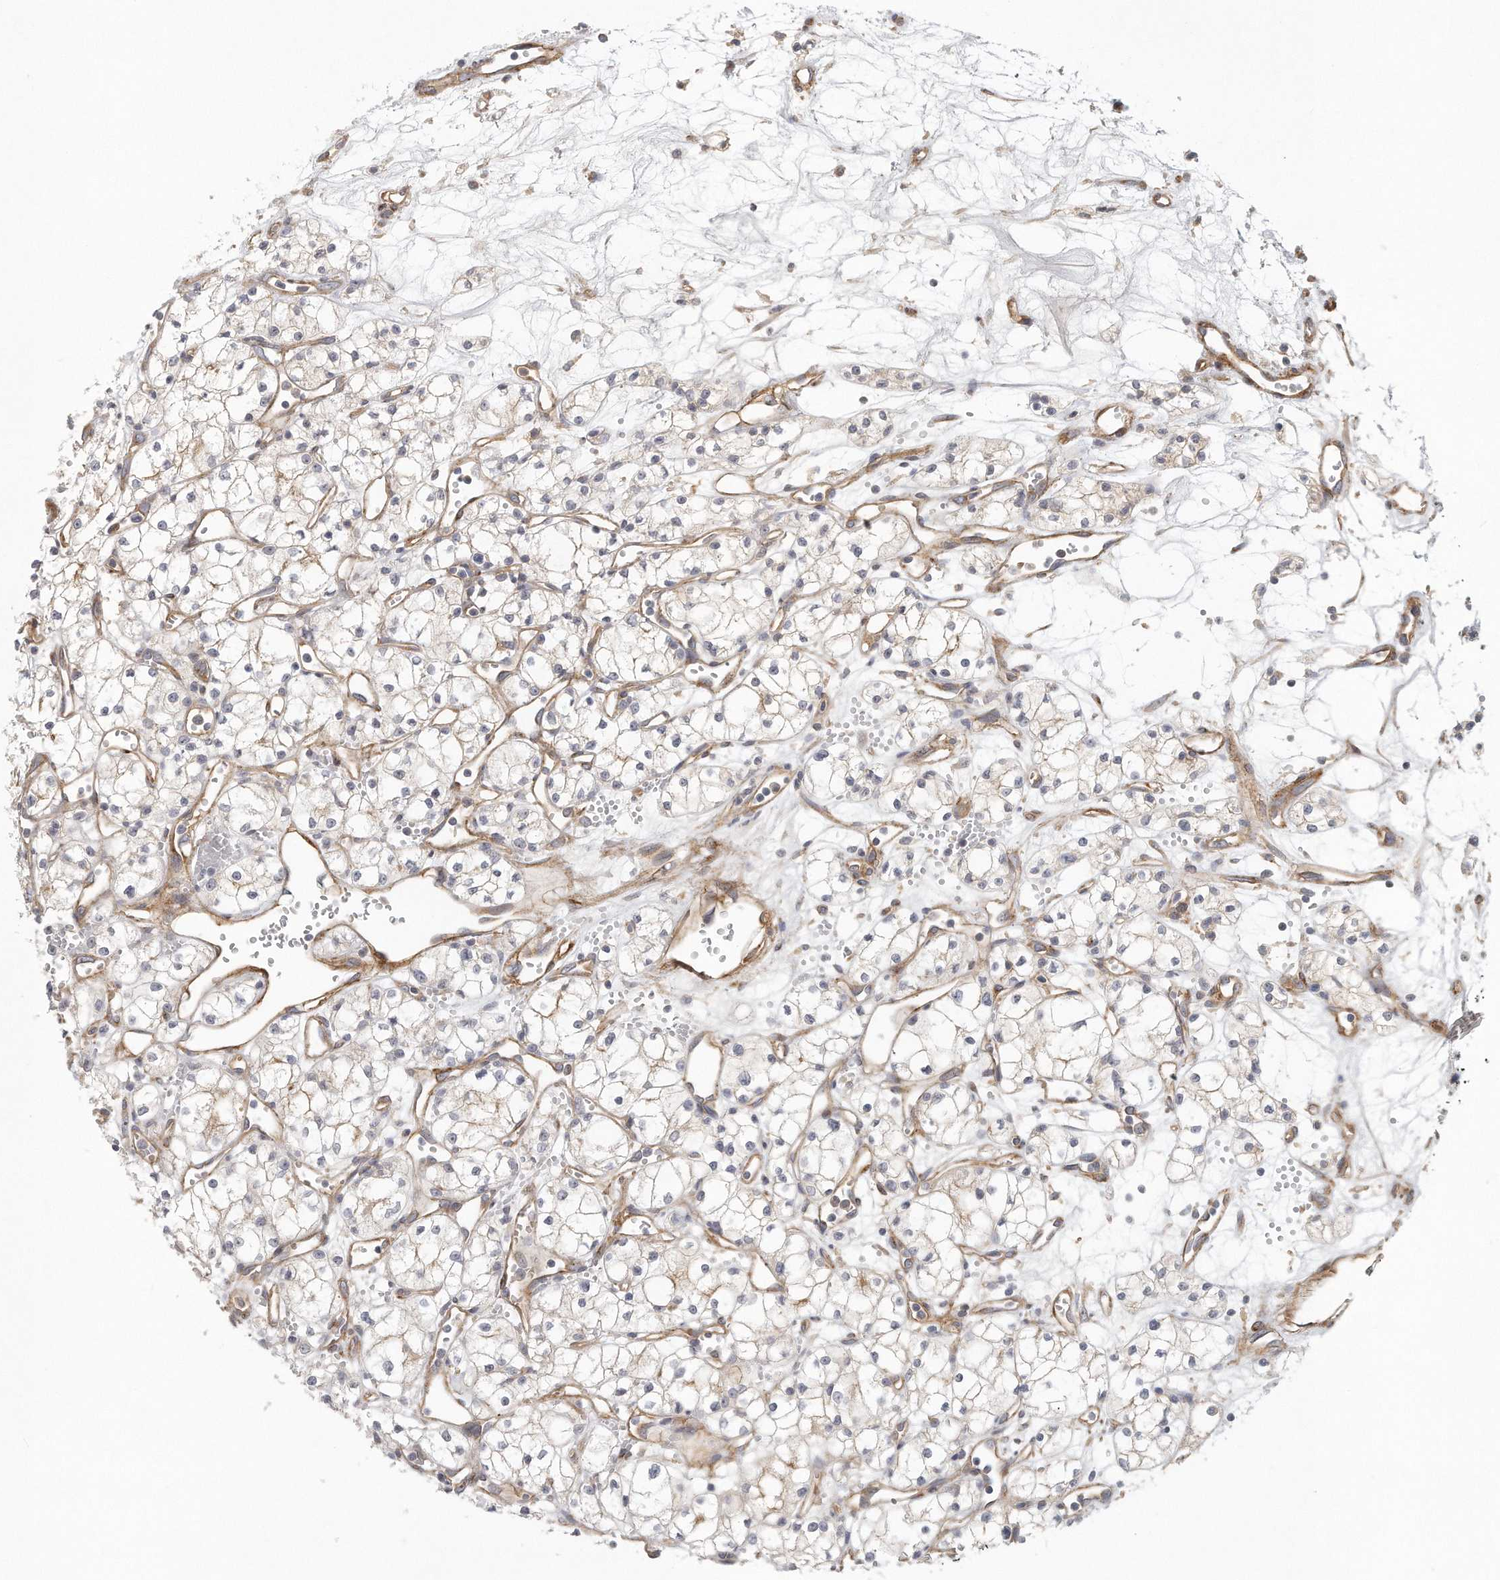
{"staining": {"intensity": "negative", "quantity": "none", "location": "none"}, "tissue": "renal cancer", "cell_type": "Tumor cells", "image_type": "cancer", "snomed": [{"axis": "morphology", "description": "Adenocarcinoma, NOS"}, {"axis": "topography", "description": "Kidney"}], "caption": "Immunohistochemical staining of human adenocarcinoma (renal) demonstrates no significant staining in tumor cells.", "gene": "MTERF4", "patient": {"sex": "male", "age": 59}}